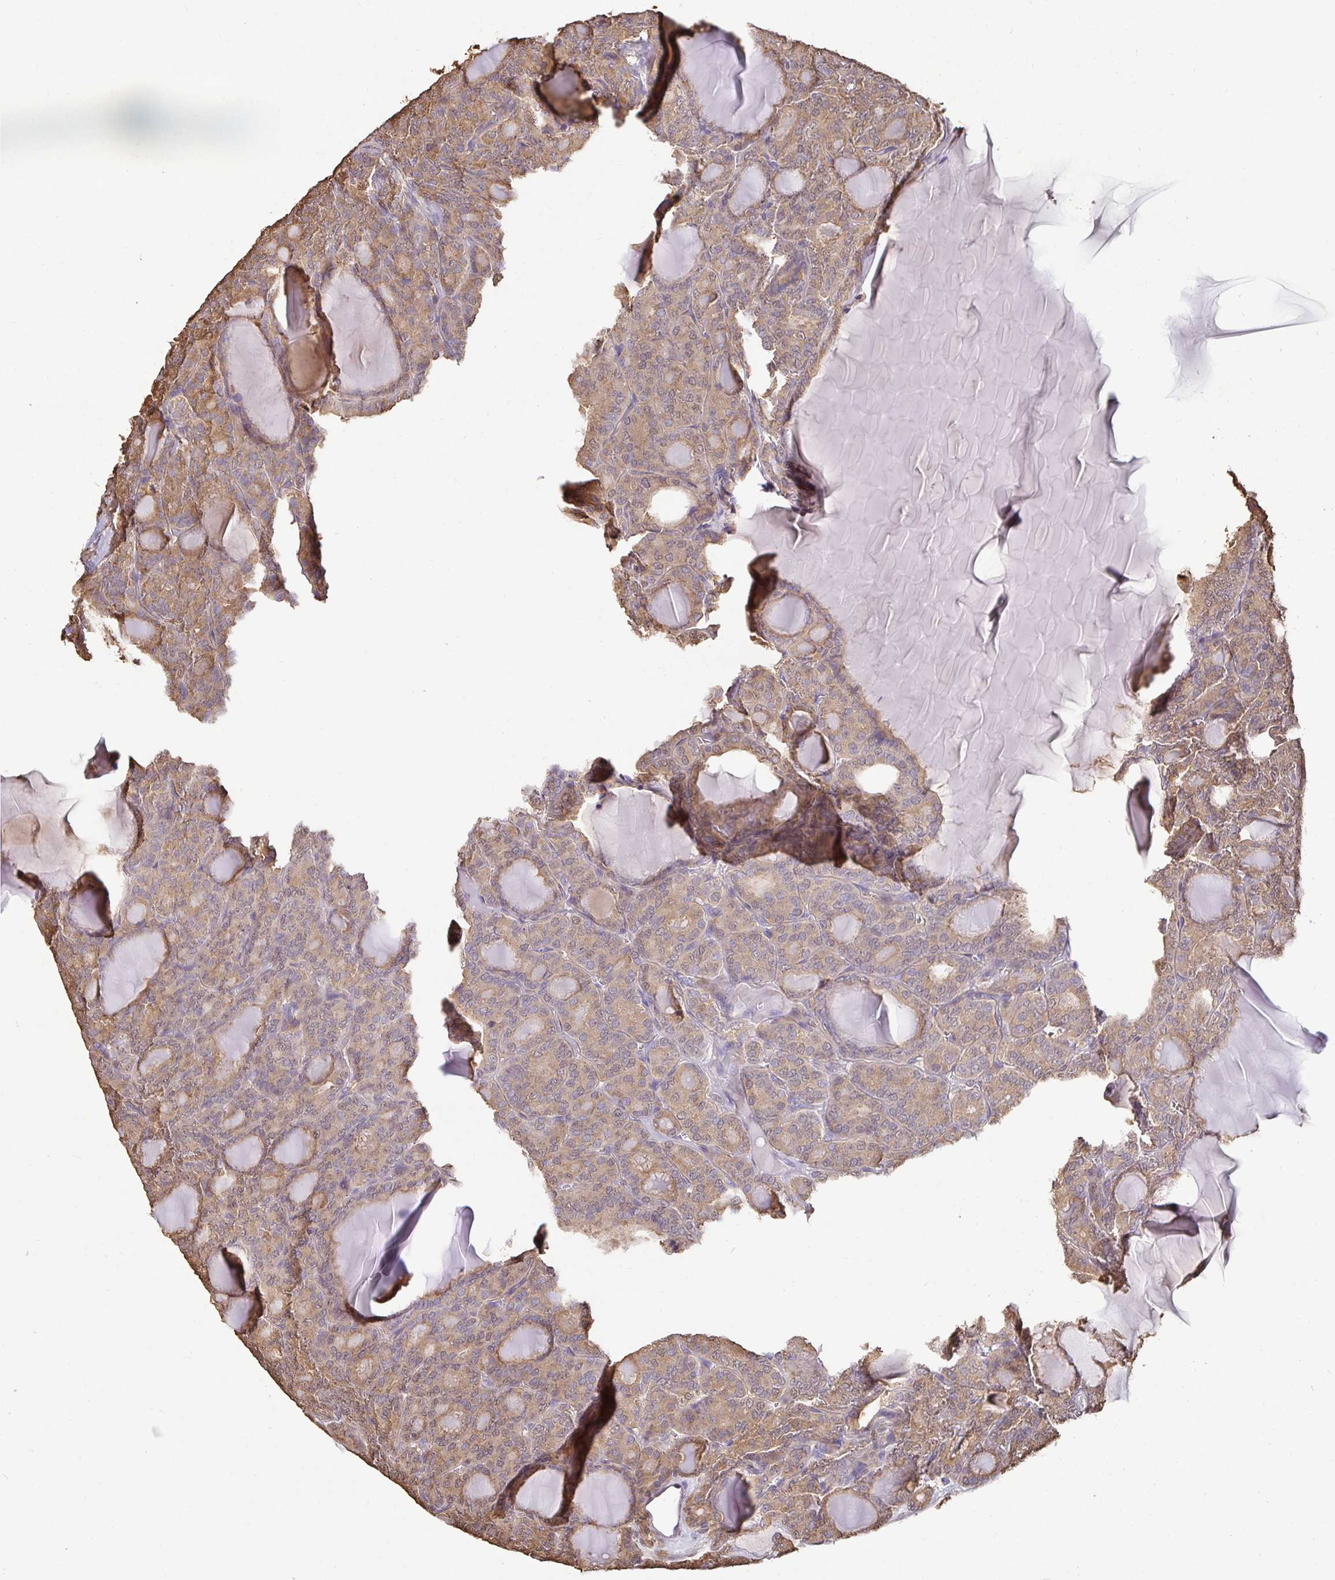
{"staining": {"intensity": "moderate", "quantity": ">75%", "location": "cytoplasmic/membranous"}, "tissue": "thyroid cancer", "cell_type": "Tumor cells", "image_type": "cancer", "snomed": [{"axis": "morphology", "description": "Follicular adenoma carcinoma, NOS"}, {"axis": "topography", "description": "Thyroid gland"}], "caption": "IHC of human thyroid cancer displays medium levels of moderate cytoplasmic/membranous positivity in approximately >75% of tumor cells.", "gene": "MAPK8IP3", "patient": {"sex": "male", "age": 74}}